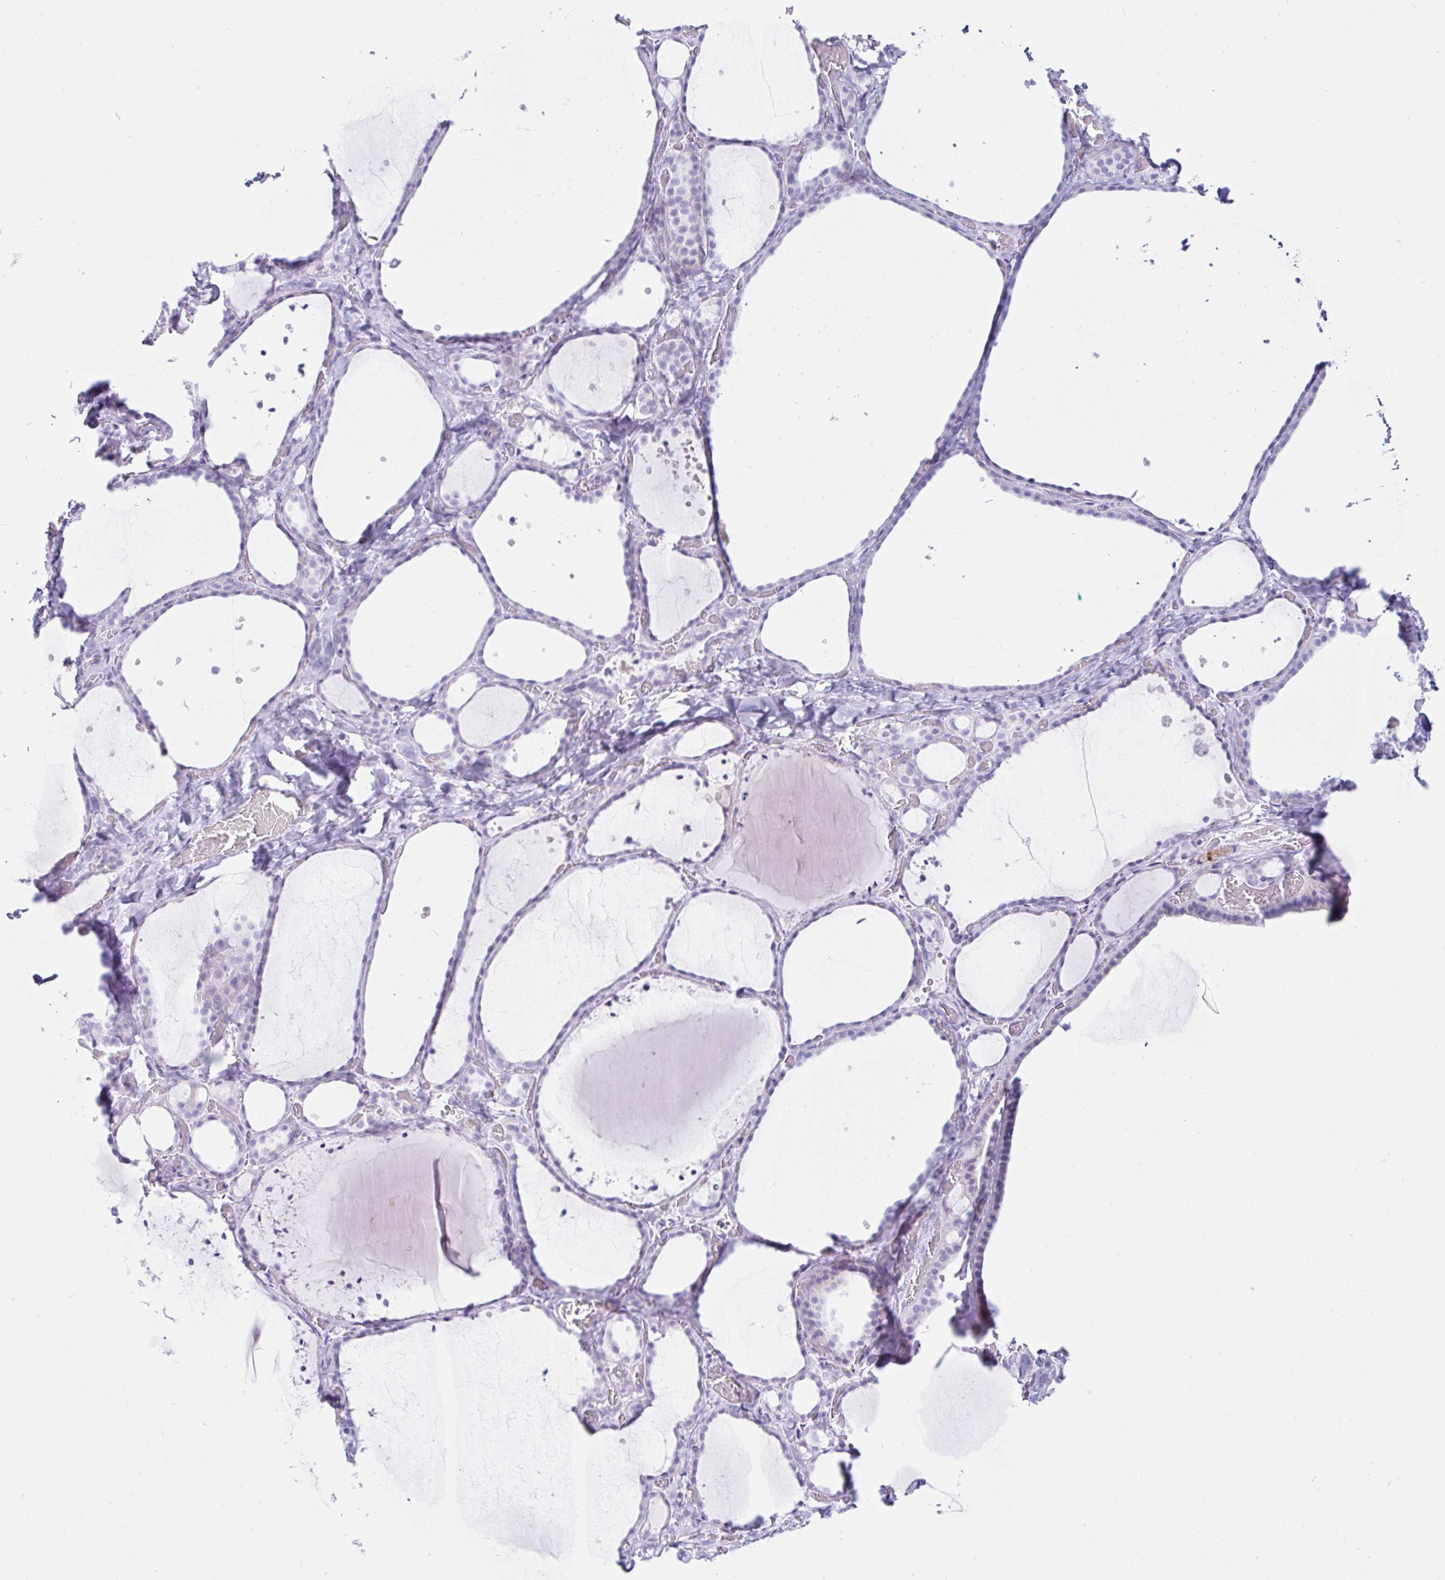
{"staining": {"intensity": "negative", "quantity": "none", "location": "none"}, "tissue": "thyroid gland", "cell_type": "Glandular cells", "image_type": "normal", "snomed": [{"axis": "morphology", "description": "Normal tissue, NOS"}, {"axis": "topography", "description": "Thyroid gland"}], "caption": "IHC of unremarkable human thyroid gland reveals no staining in glandular cells. The staining is performed using DAB brown chromogen with nuclei counter-stained in using hematoxylin.", "gene": "BEST1", "patient": {"sex": "female", "age": 36}}